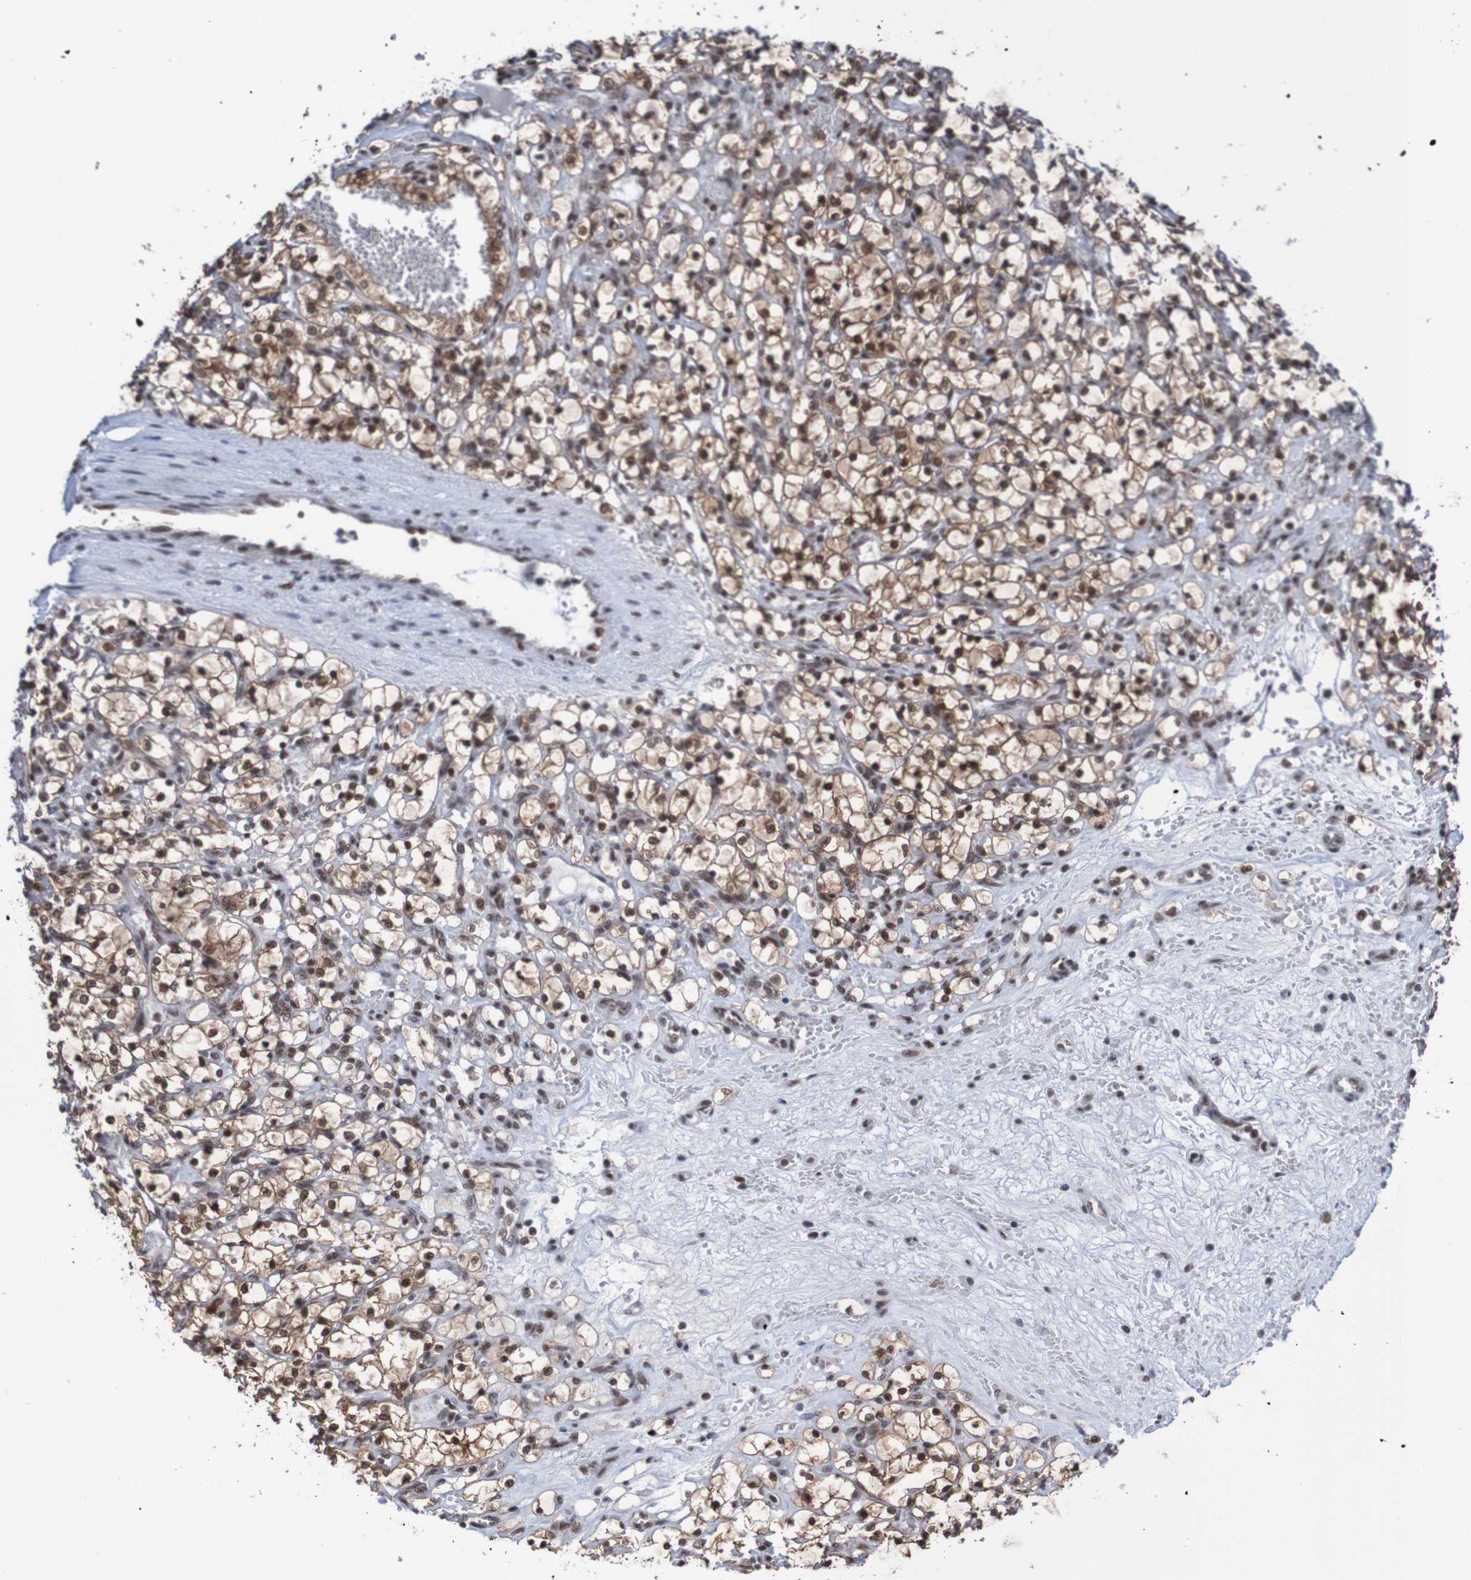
{"staining": {"intensity": "moderate", "quantity": ">75%", "location": "cytoplasmic/membranous,nuclear"}, "tissue": "renal cancer", "cell_type": "Tumor cells", "image_type": "cancer", "snomed": [{"axis": "morphology", "description": "Adenocarcinoma, NOS"}, {"axis": "topography", "description": "Kidney"}], "caption": "IHC histopathology image of human renal cancer (adenocarcinoma) stained for a protein (brown), which reveals medium levels of moderate cytoplasmic/membranous and nuclear staining in about >75% of tumor cells.", "gene": "CDC5L", "patient": {"sex": "female", "age": 69}}